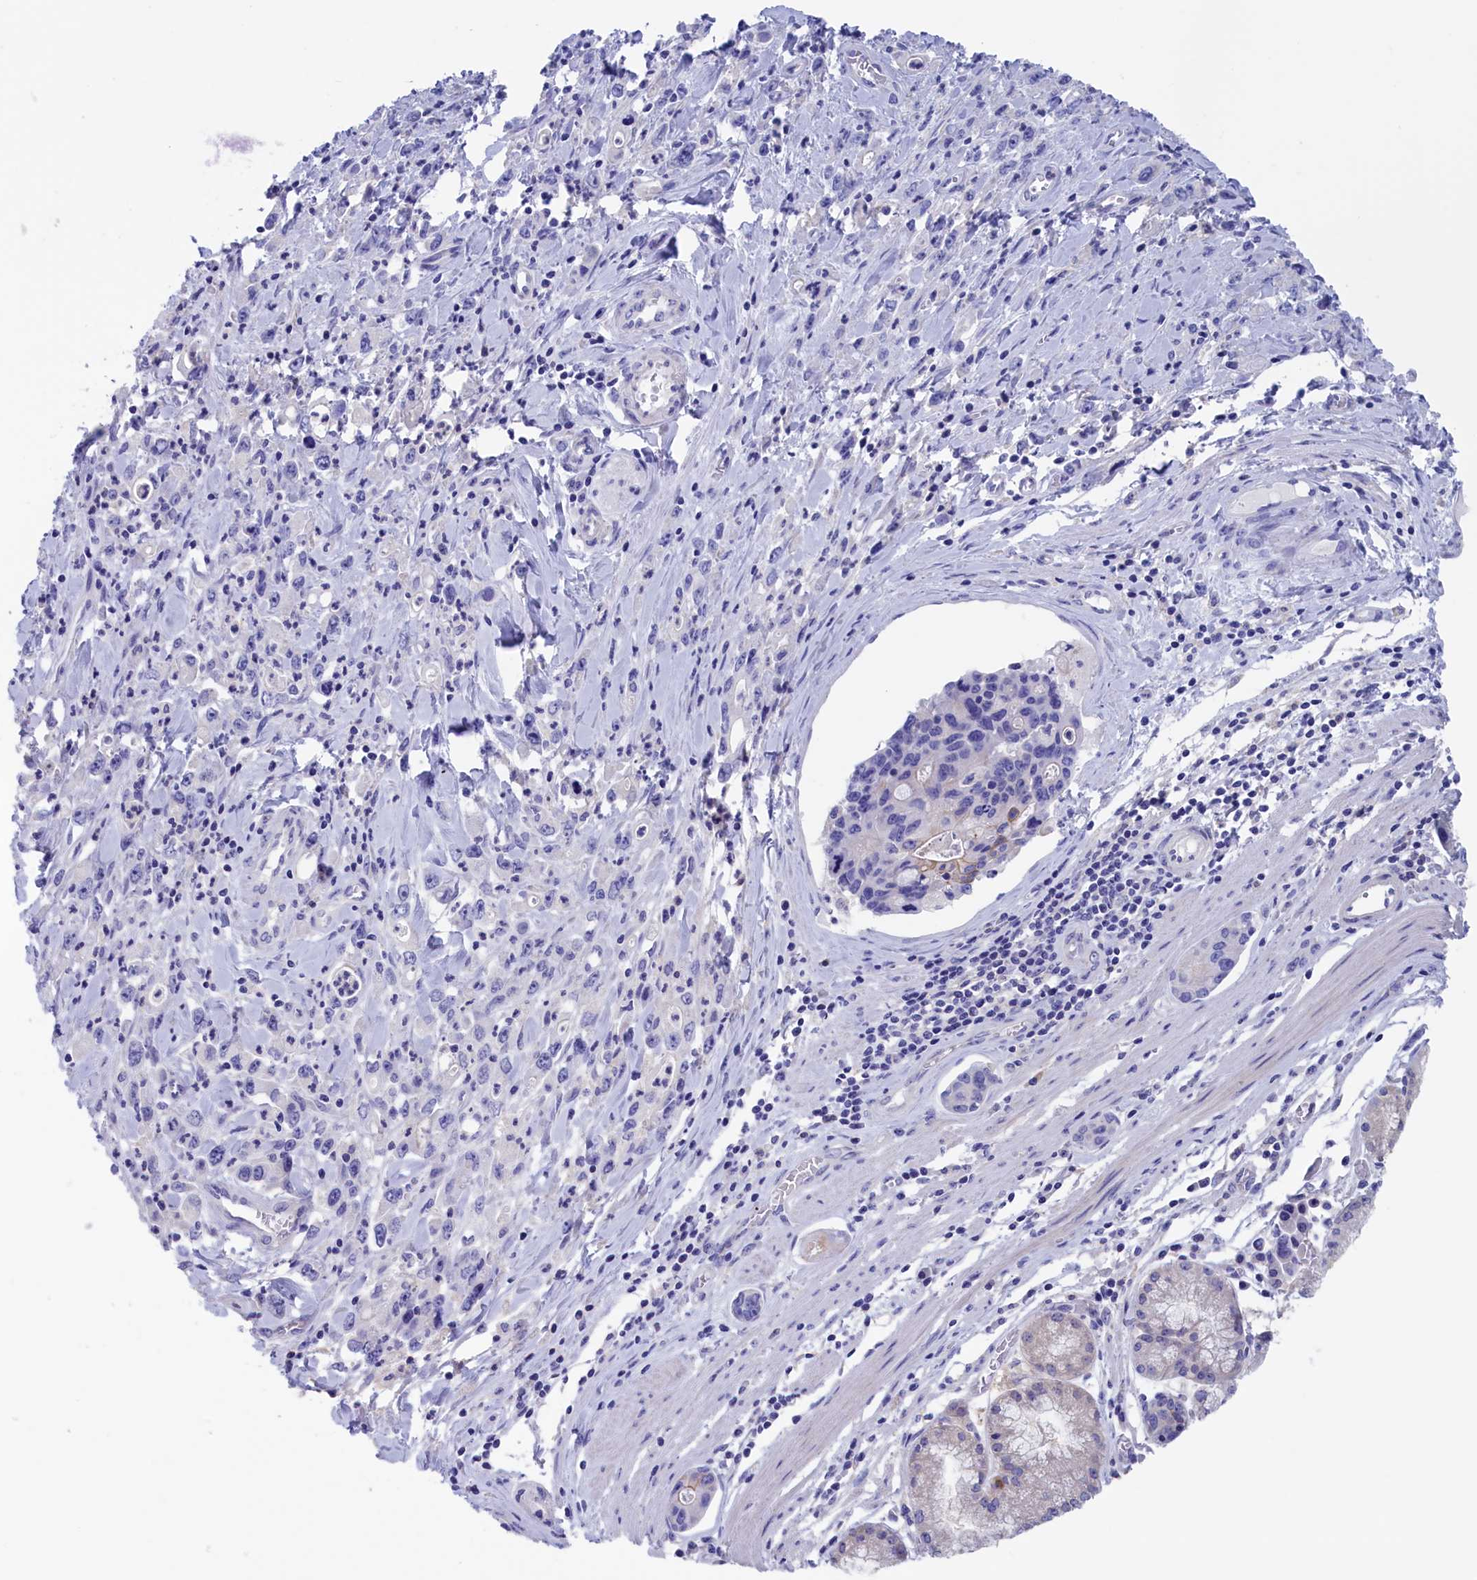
{"staining": {"intensity": "negative", "quantity": "none", "location": "none"}, "tissue": "stomach cancer", "cell_type": "Tumor cells", "image_type": "cancer", "snomed": [{"axis": "morphology", "description": "Adenocarcinoma, NOS"}, {"axis": "topography", "description": "Stomach, lower"}], "caption": "This is an IHC photomicrograph of stomach adenocarcinoma. There is no staining in tumor cells.", "gene": "VPS35L", "patient": {"sex": "female", "age": 43}}